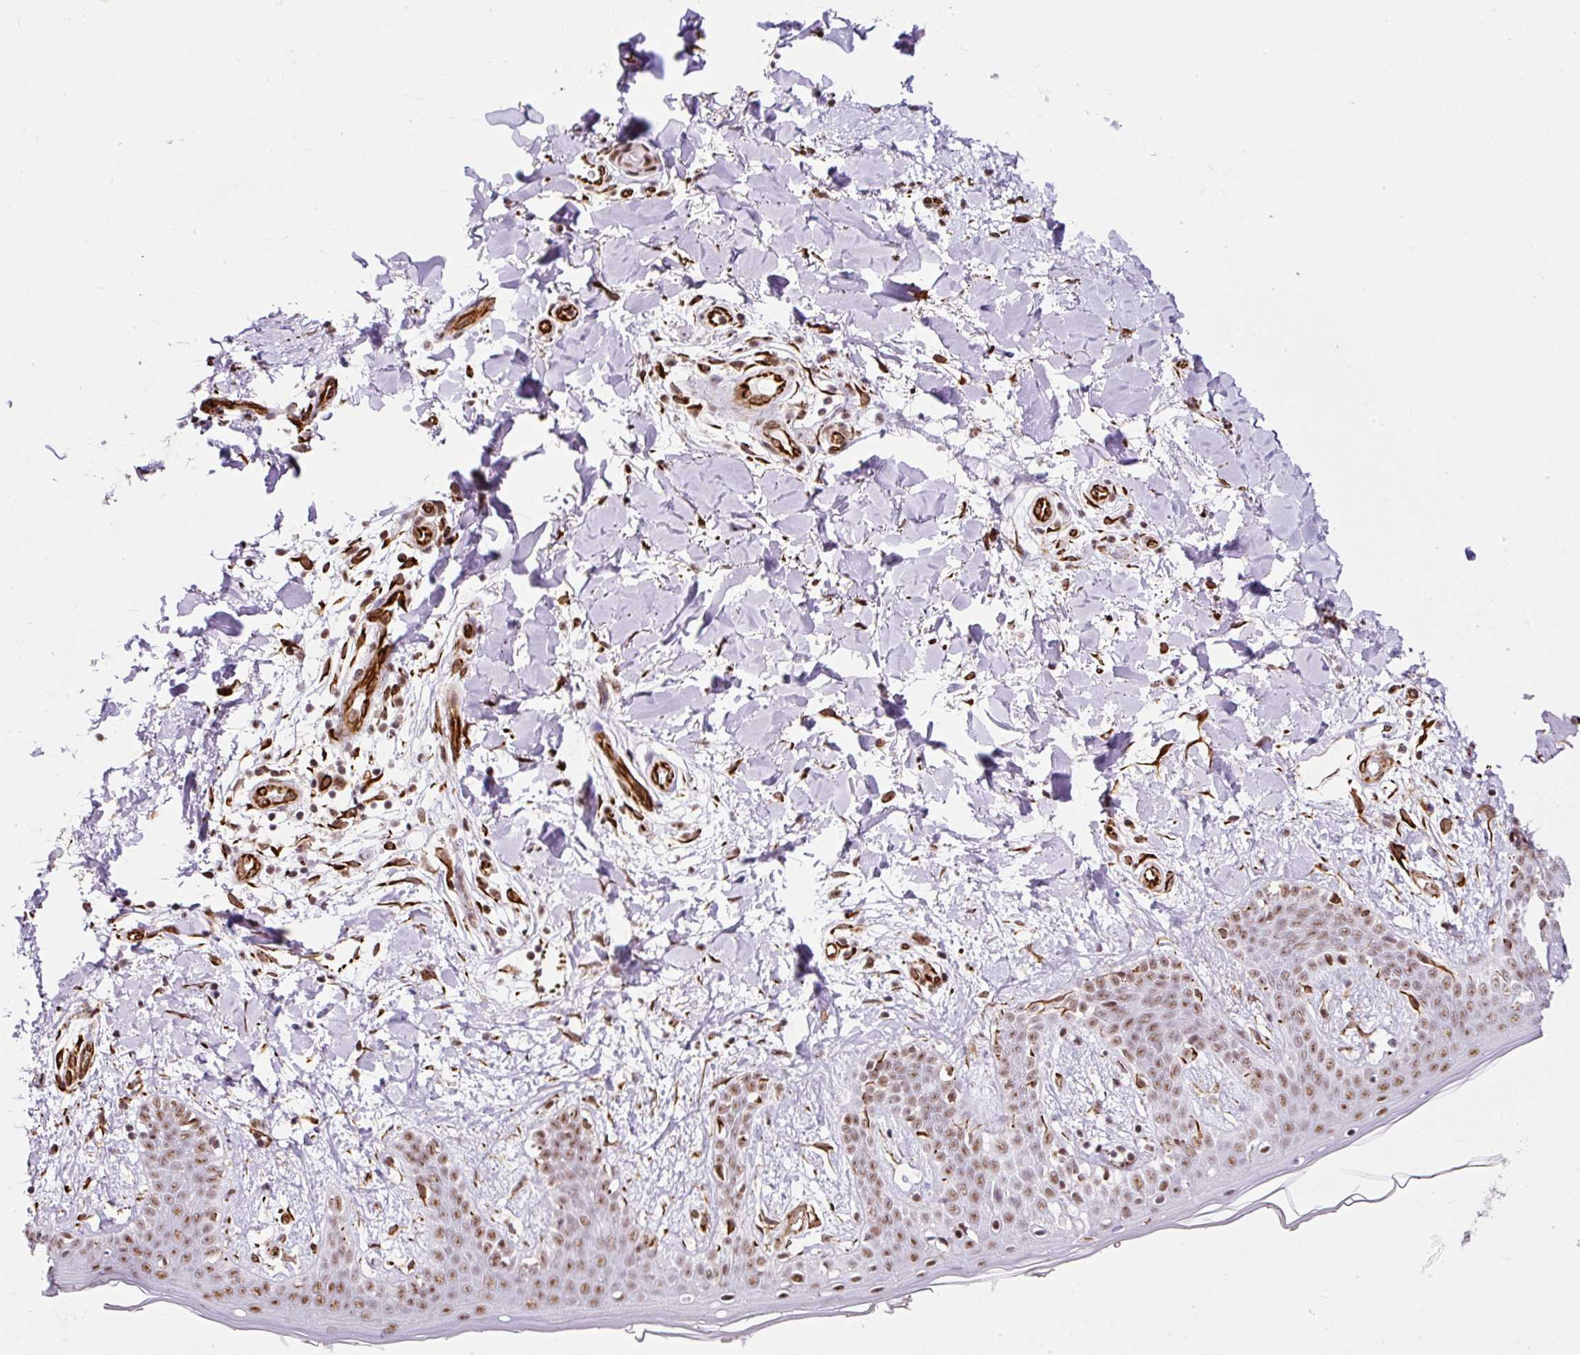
{"staining": {"intensity": "strong", "quantity": ">75%", "location": "cytoplasmic/membranous,nuclear"}, "tissue": "skin", "cell_type": "Fibroblasts", "image_type": "normal", "snomed": [{"axis": "morphology", "description": "Normal tissue, NOS"}, {"axis": "topography", "description": "Skin"}], "caption": "Unremarkable skin demonstrates strong cytoplasmic/membranous,nuclear expression in approximately >75% of fibroblasts.", "gene": "FMC1", "patient": {"sex": "female", "age": 34}}